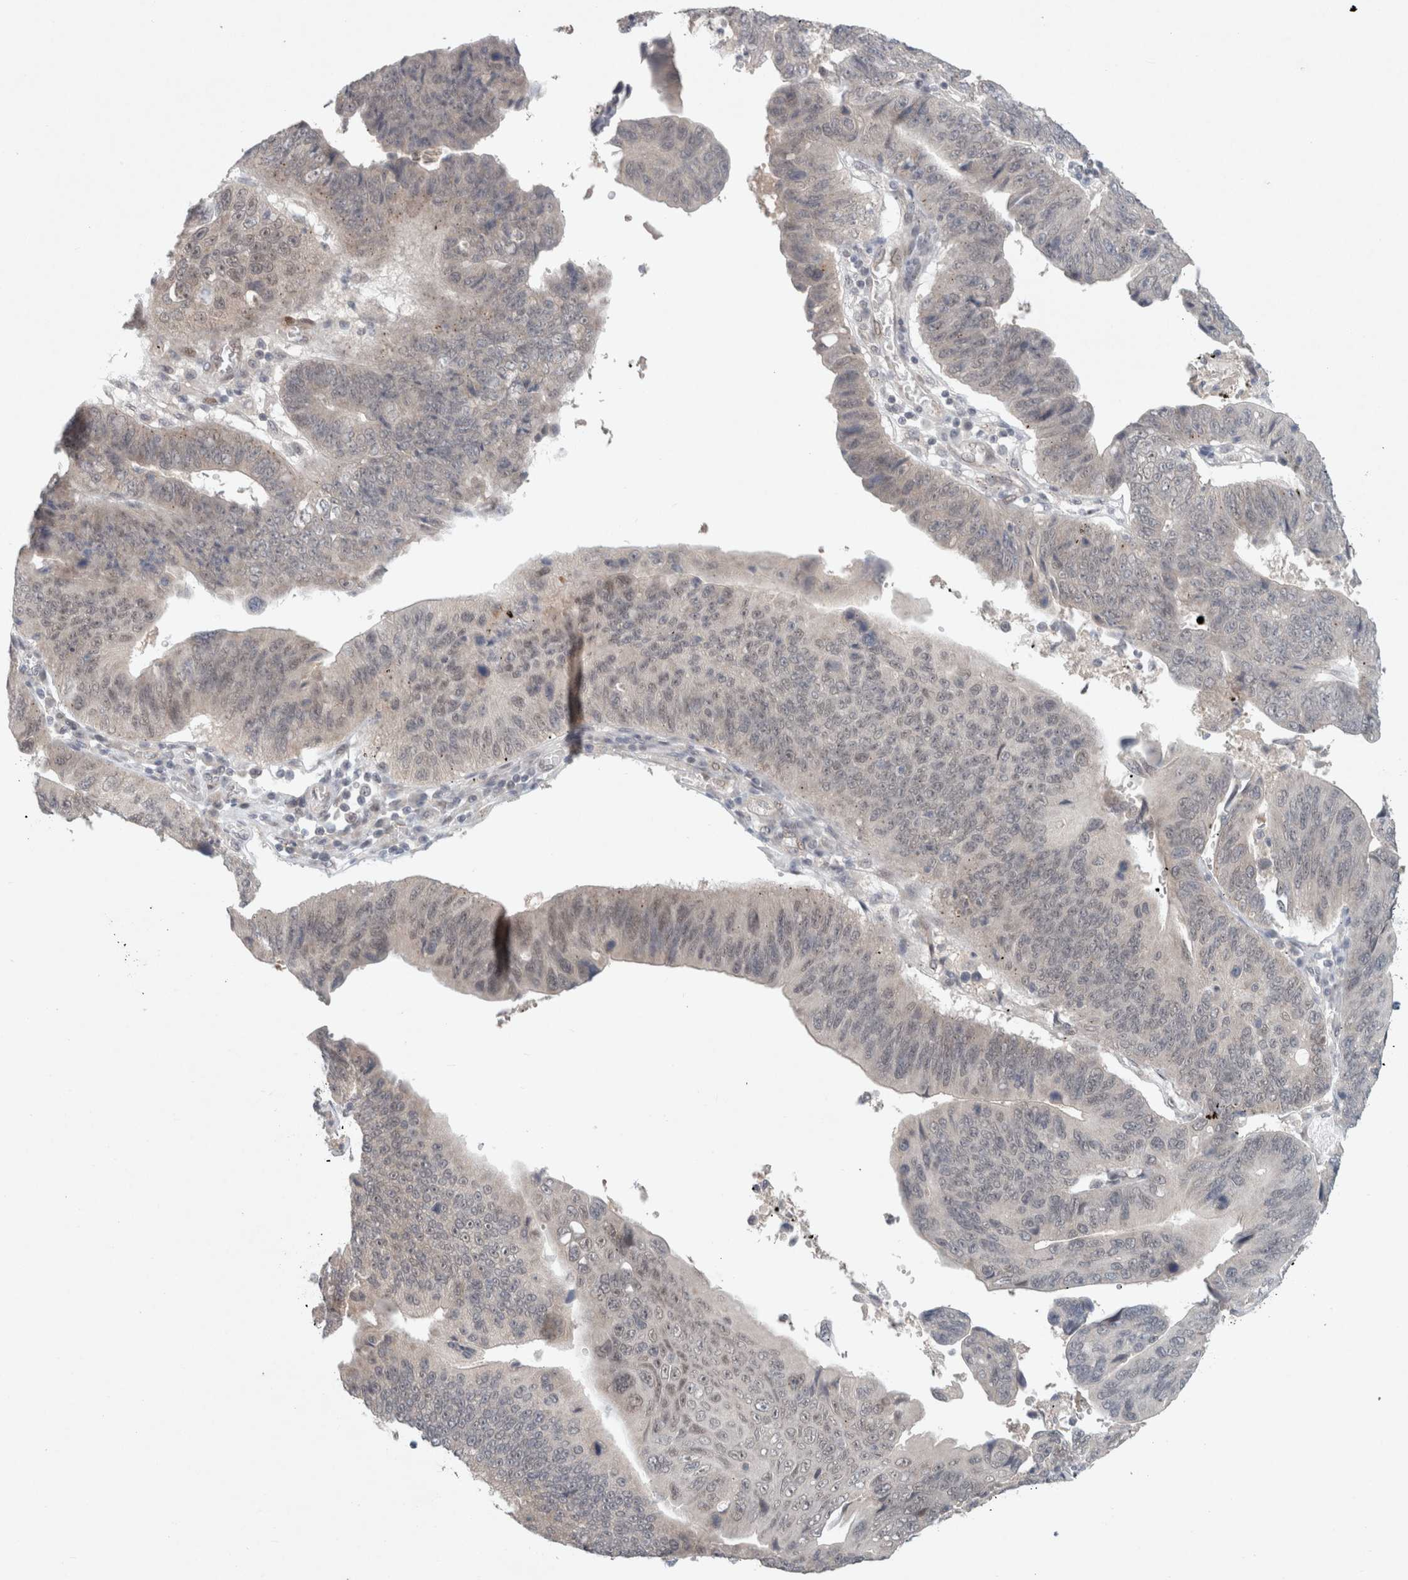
{"staining": {"intensity": "weak", "quantity": "<25%", "location": "nuclear"}, "tissue": "stomach cancer", "cell_type": "Tumor cells", "image_type": "cancer", "snomed": [{"axis": "morphology", "description": "Adenocarcinoma, NOS"}, {"axis": "topography", "description": "Stomach"}], "caption": "Image shows no significant protein staining in tumor cells of stomach cancer.", "gene": "RASAL2", "patient": {"sex": "male", "age": 59}}